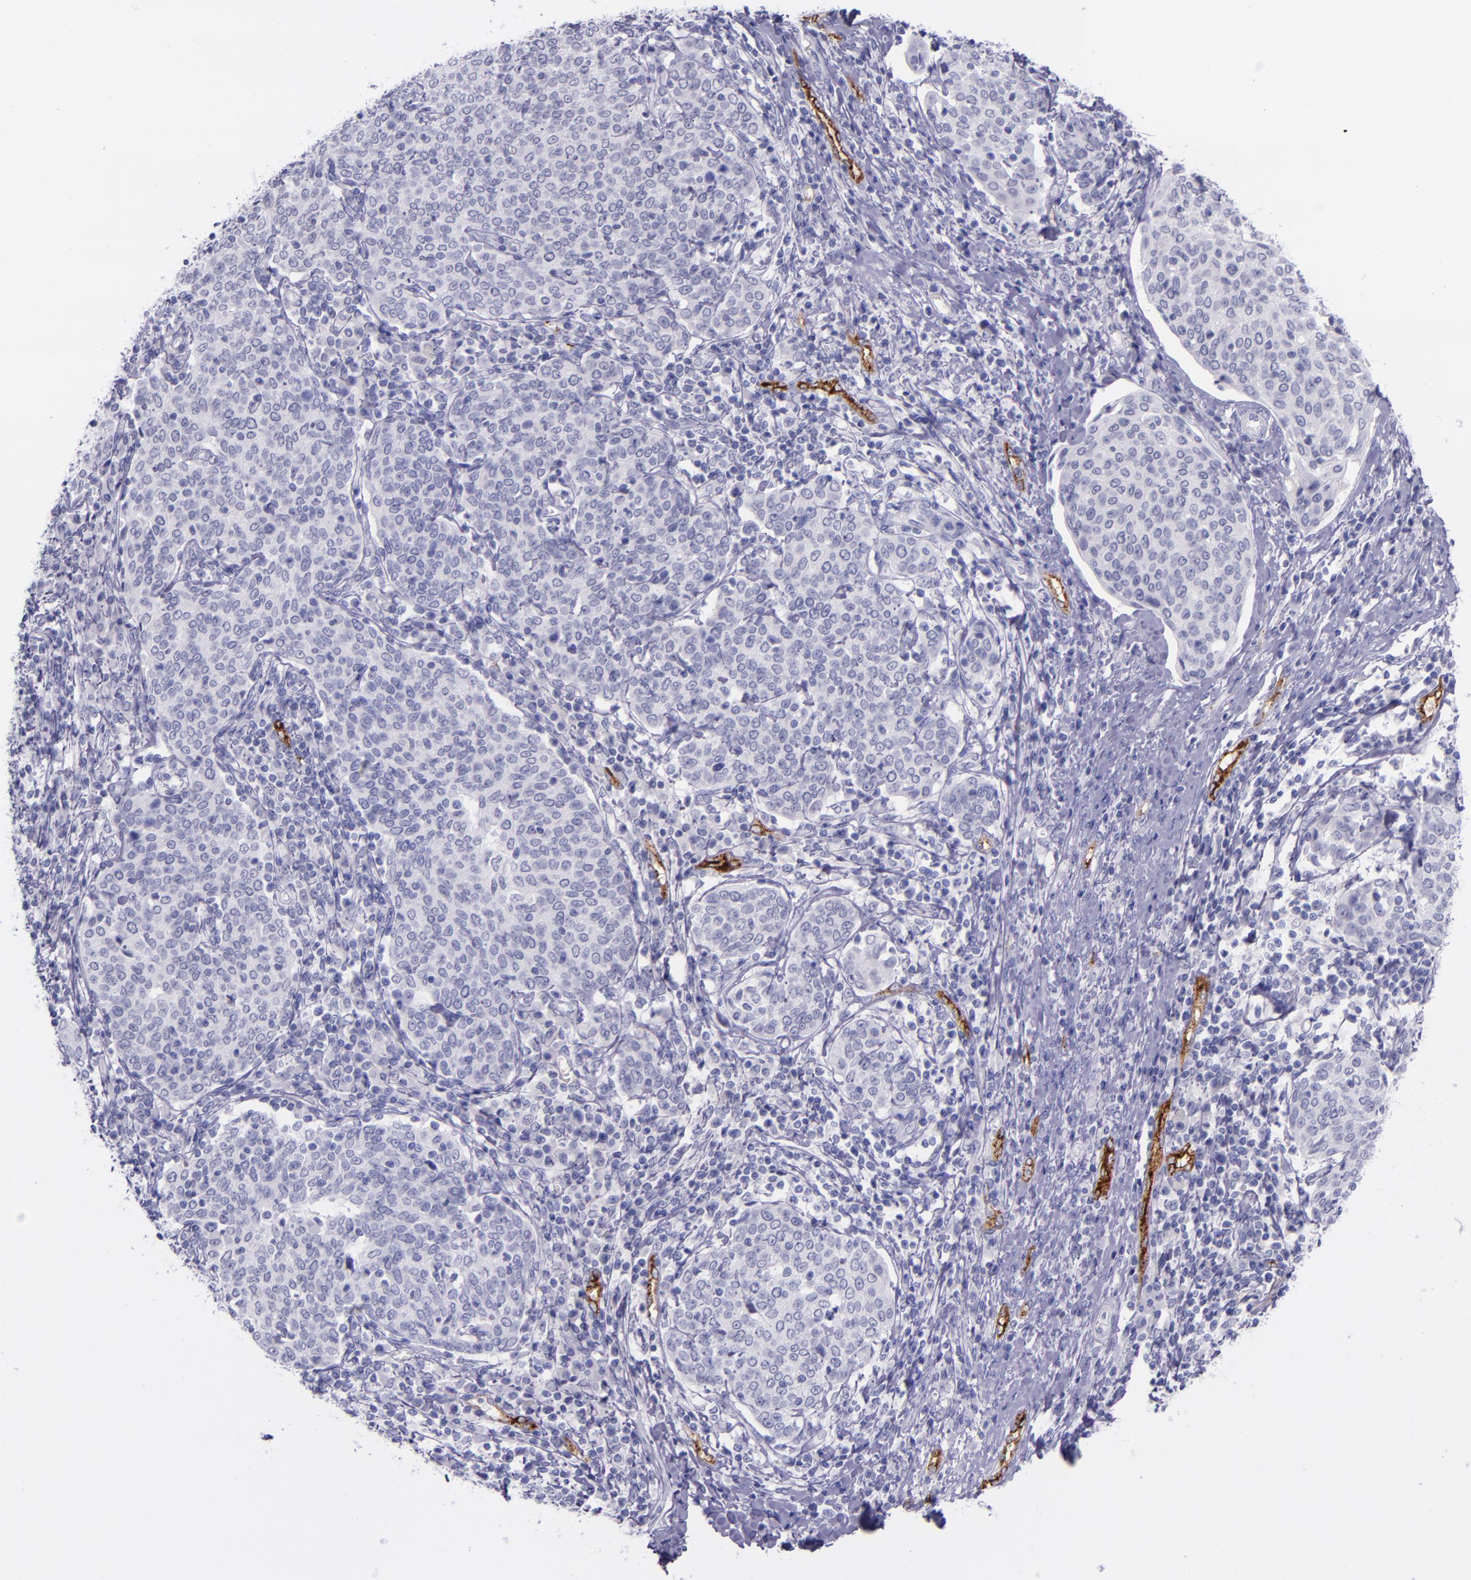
{"staining": {"intensity": "negative", "quantity": "none", "location": "none"}, "tissue": "cervical cancer", "cell_type": "Tumor cells", "image_type": "cancer", "snomed": [{"axis": "morphology", "description": "Squamous cell carcinoma, NOS"}, {"axis": "topography", "description": "Cervix"}], "caption": "A micrograph of cervical squamous cell carcinoma stained for a protein displays no brown staining in tumor cells.", "gene": "SELE", "patient": {"sex": "female", "age": 40}}